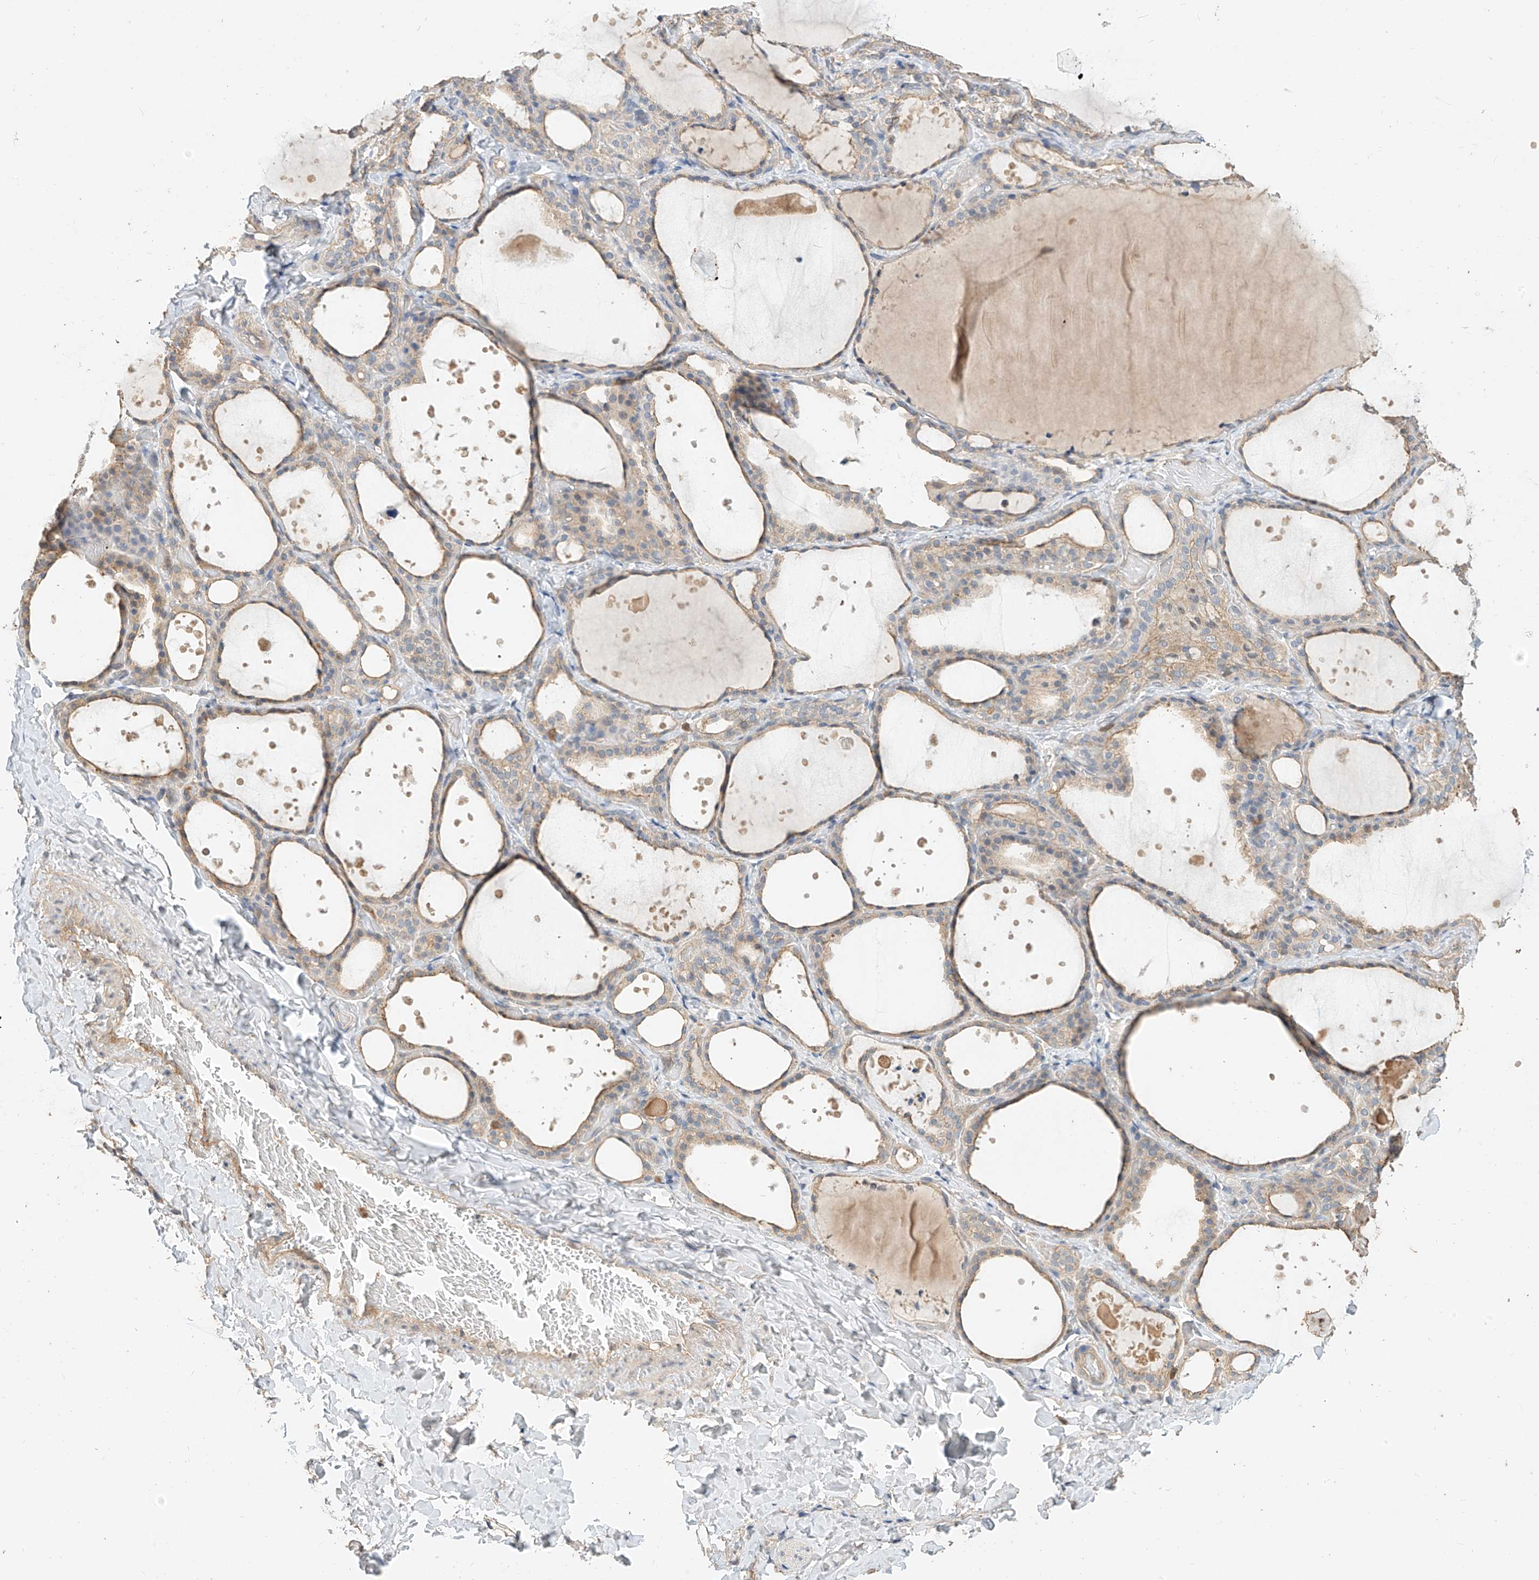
{"staining": {"intensity": "weak", "quantity": "25%-75%", "location": "cytoplasmic/membranous"}, "tissue": "thyroid gland", "cell_type": "Glandular cells", "image_type": "normal", "snomed": [{"axis": "morphology", "description": "Normal tissue, NOS"}, {"axis": "topography", "description": "Thyroid gland"}], "caption": "Weak cytoplasmic/membranous protein positivity is present in about 25%-75% of glandular cells in thyroid gland. (DAB (3,3'-diaminobenzidine) = brown stain, brightfield microscopy at high magnification).", "gene": "OFD1", "patient": {"sex": "female", "age": 44}}